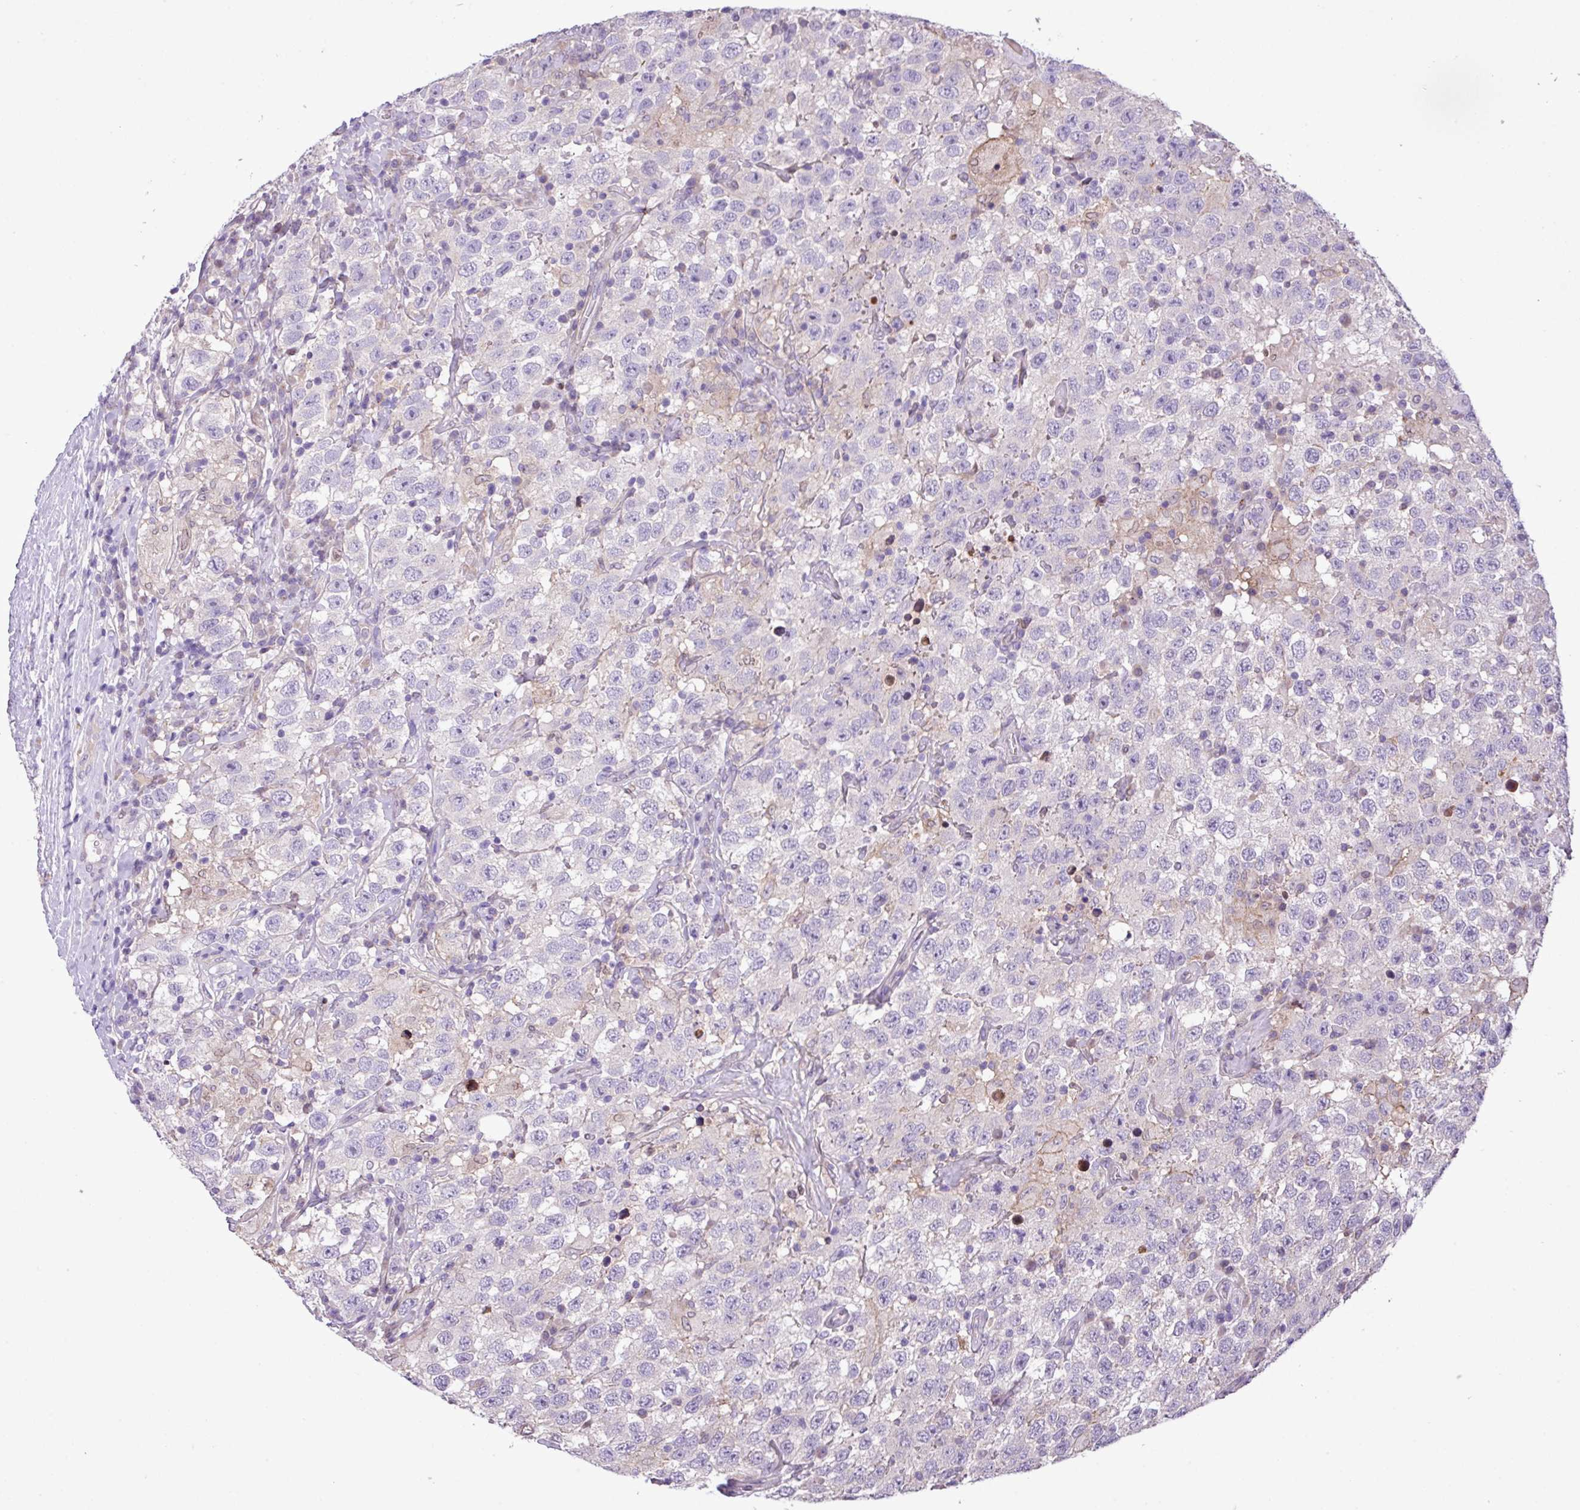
{"staining": {"intensity": "negative", "quantity": "none", "location": "none"}, "tissue": "testis cancer", "cell_type": "Tumor cells", "image_type": "cancer", "snomed": [{"axis": "morphology", "description": "Seminoma, NOS"}, {"axis": "topography", "description": "Testis"}], "caption": "High power microscopy histopathology image of an immunohistochemistry micrograph of testis cancer (seminoma), revealing no significant staining in tumor cells. (DAB (3,3'-diaminobenzidine) immunohistochemistry (IHC) with hematoxylin counter stain).", "gene": "RPP25L", "patient": {"sex": "male", "age": 41}}